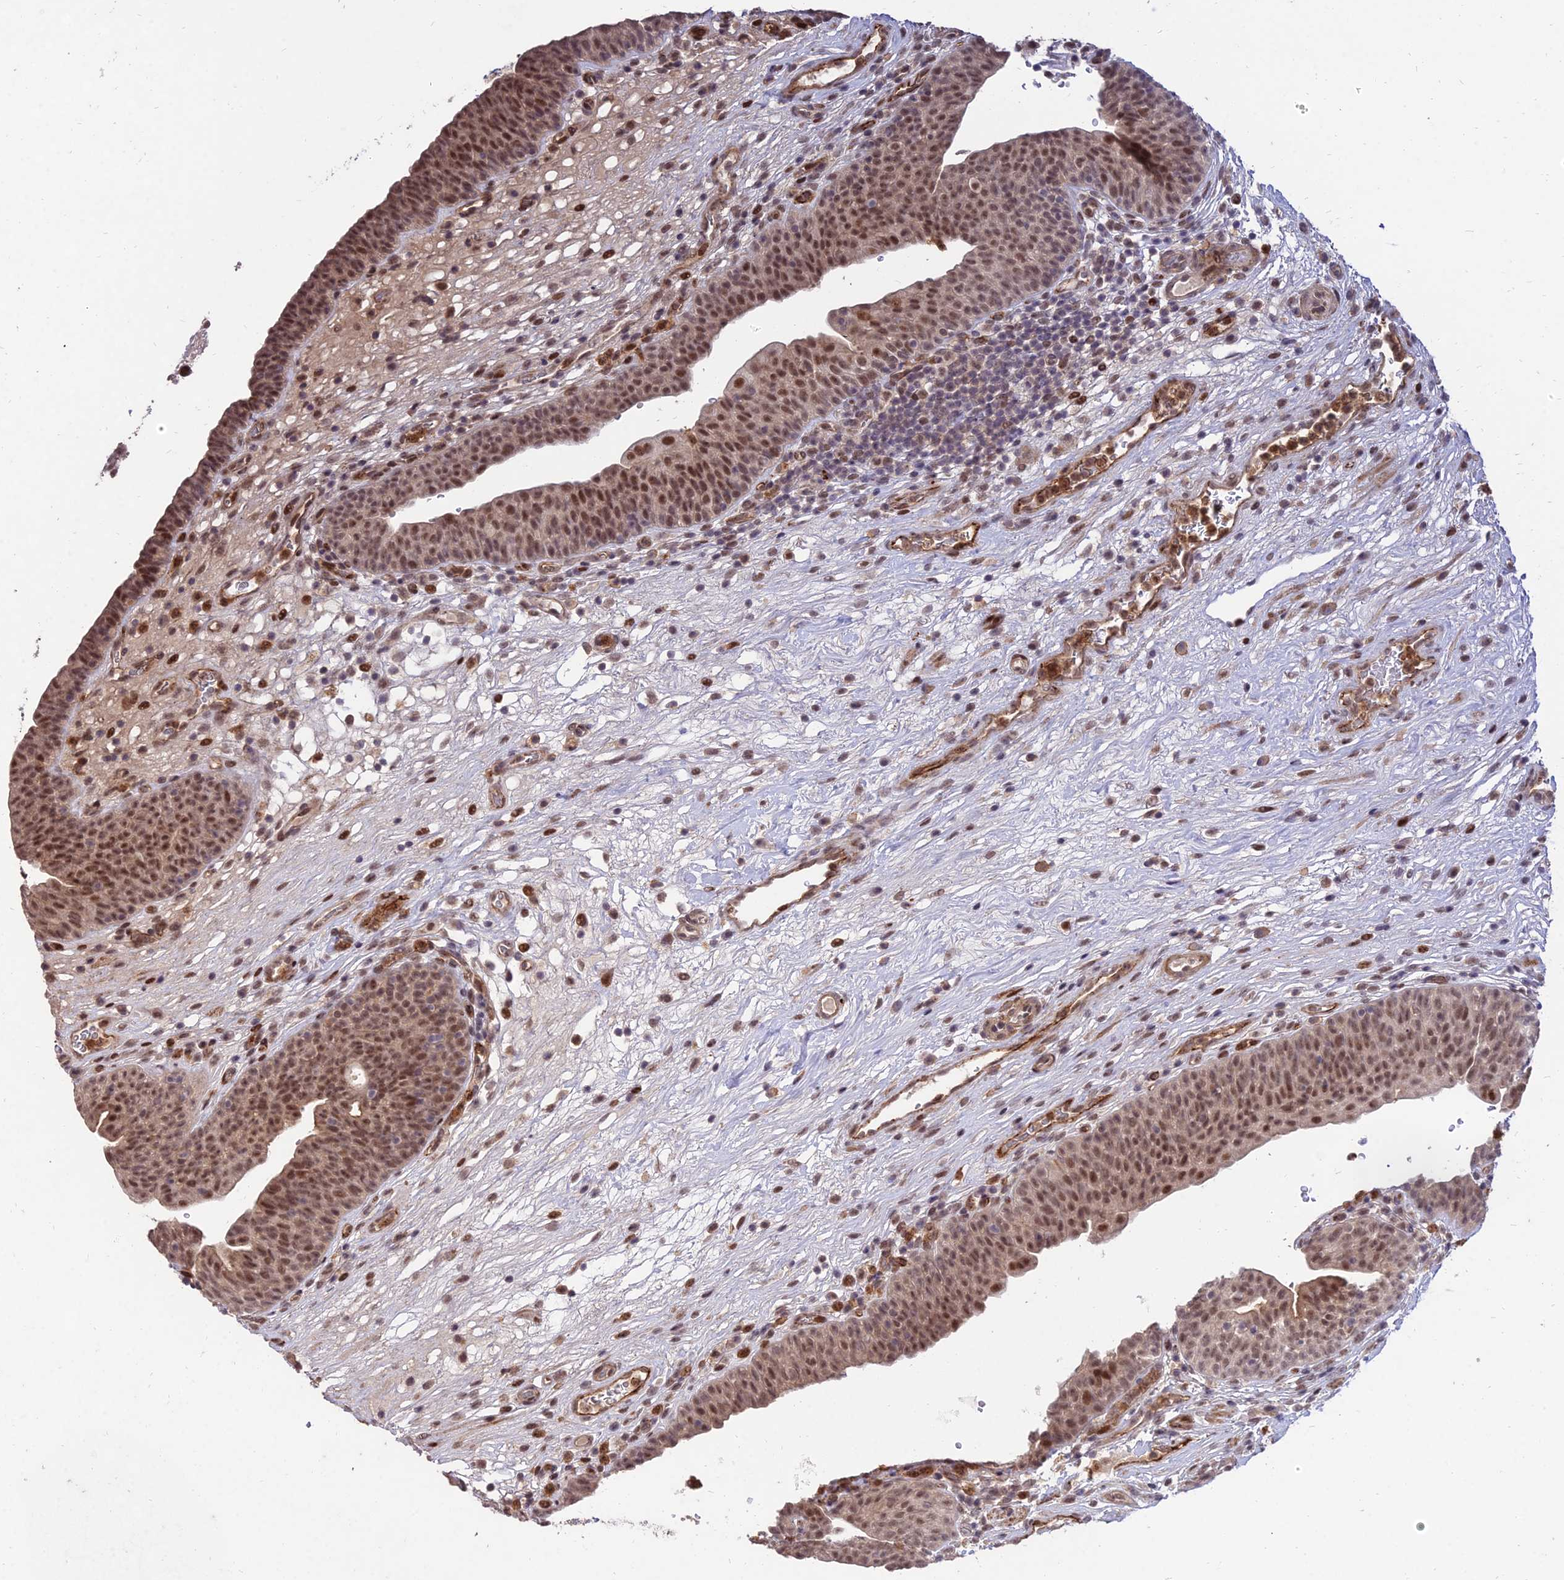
{"staining": {"intensity": "moderate", "quantity": ">75%", "location": "nuclear"}, "tissue": "urinary bladder", "cell_type": "Urothelial cells", "image_type": "normal", "snomed": [{"axis": "morphology", "description": "Normal tissue, NOS"}, {"axis": "topography", "description": "Urinary bladder"}], "caption": "Moderate nuclear expression for a protein is present in approximately >75% of urothelial cells of benign urinary bladder using IHC.", "gene": "ZNF85", "patient": {"sex": "male", "age": 71}}